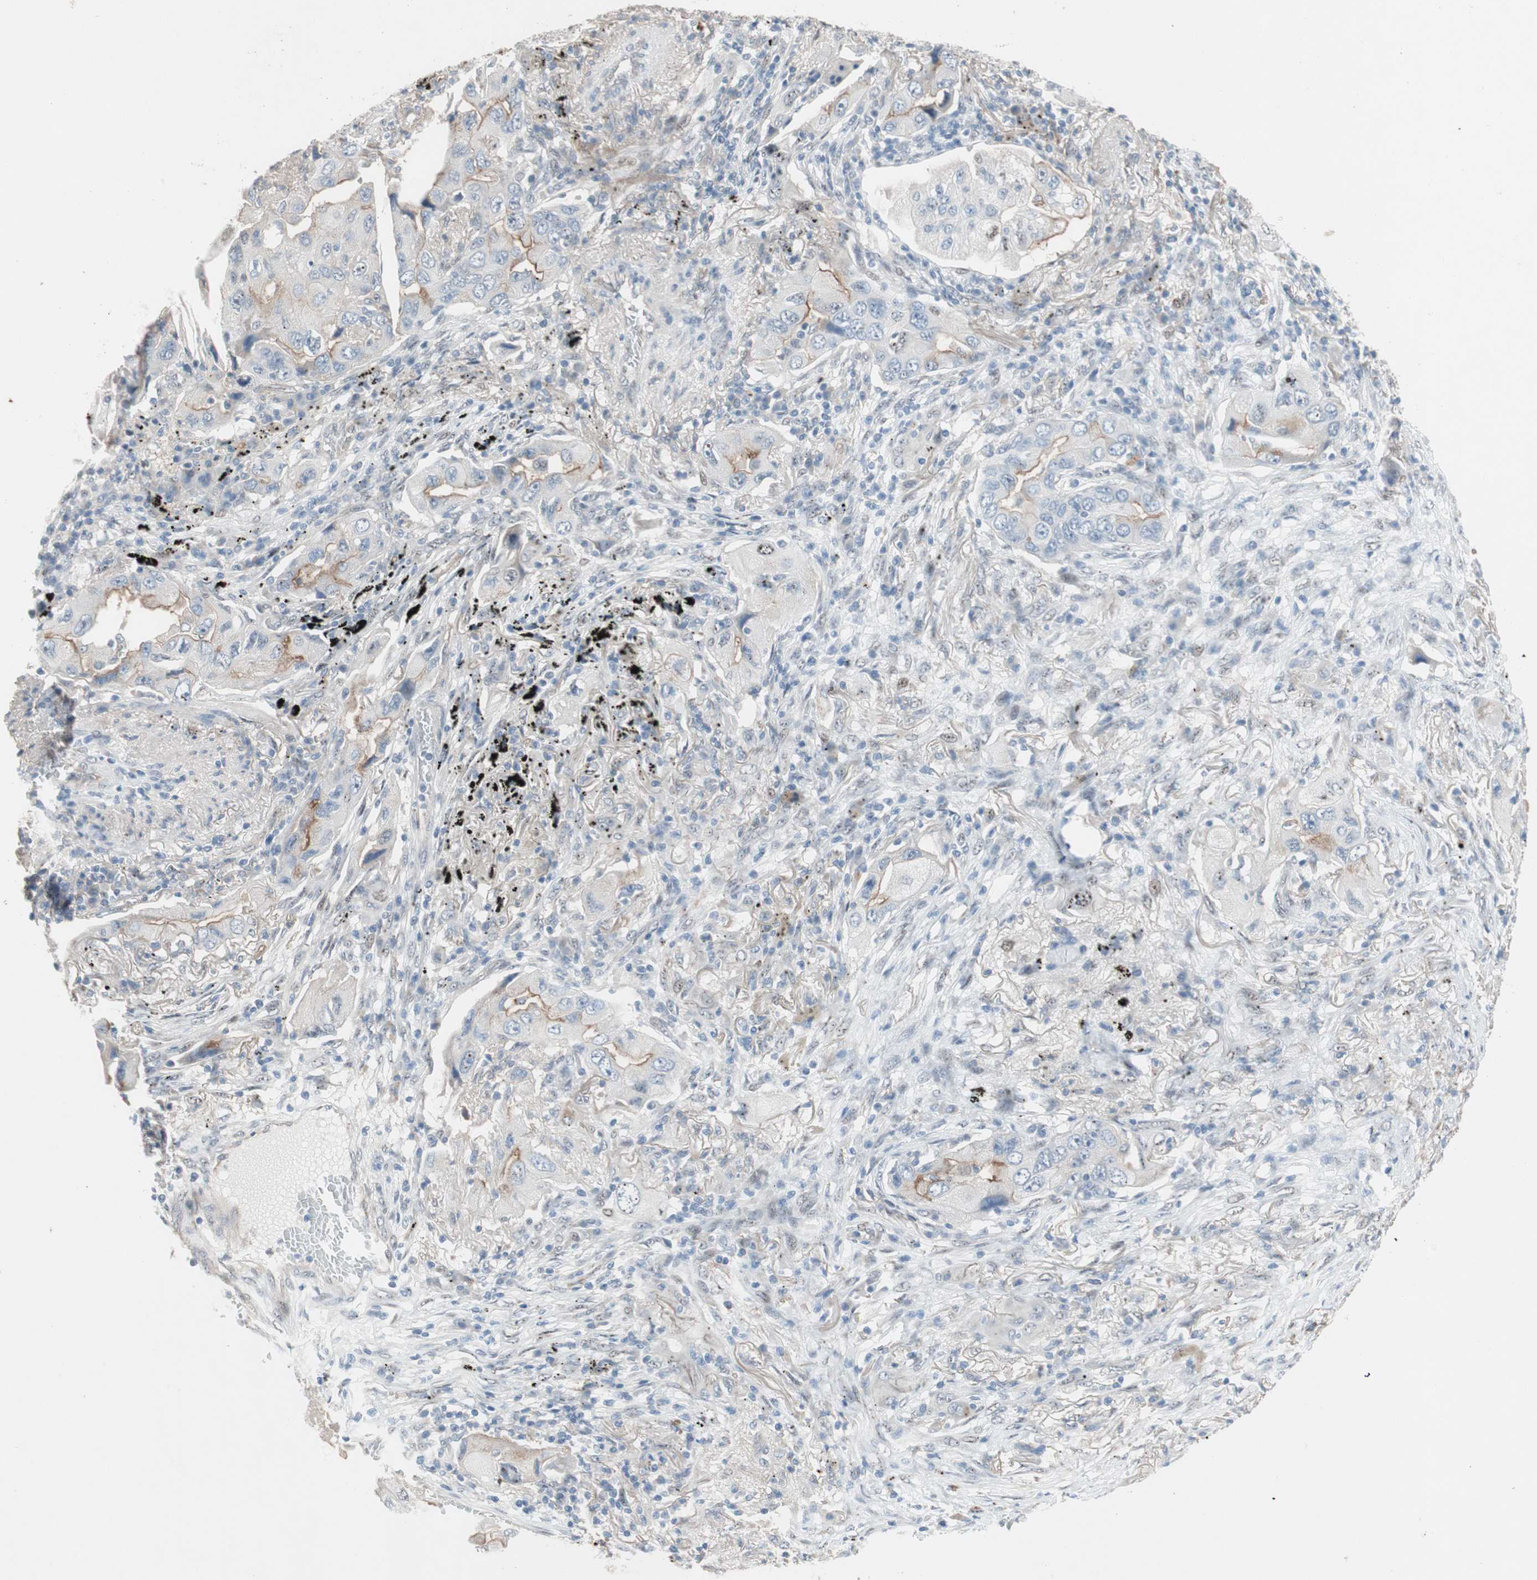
{"staining": {"intensity": "moderate", "quantity": "<25%", "location": "cytoplasmic/membranous"}, "tissue": "lung cancer", "cell_type": "Tumor cells", "image_type": "cancer", "snomed": [{"axis": "morphology", "description": "Adenocarcinoma, NOS"}, {"axis": "topography", "description": "Lung"}], "caption": "This is a micrograph of IHC staining of lung adenocarcinoma, which shows moderate staining in the cytoplasmic/membranous of tumor cells.", "gene": "CAND2", "patient": {"sex": "female", "age": 65}}